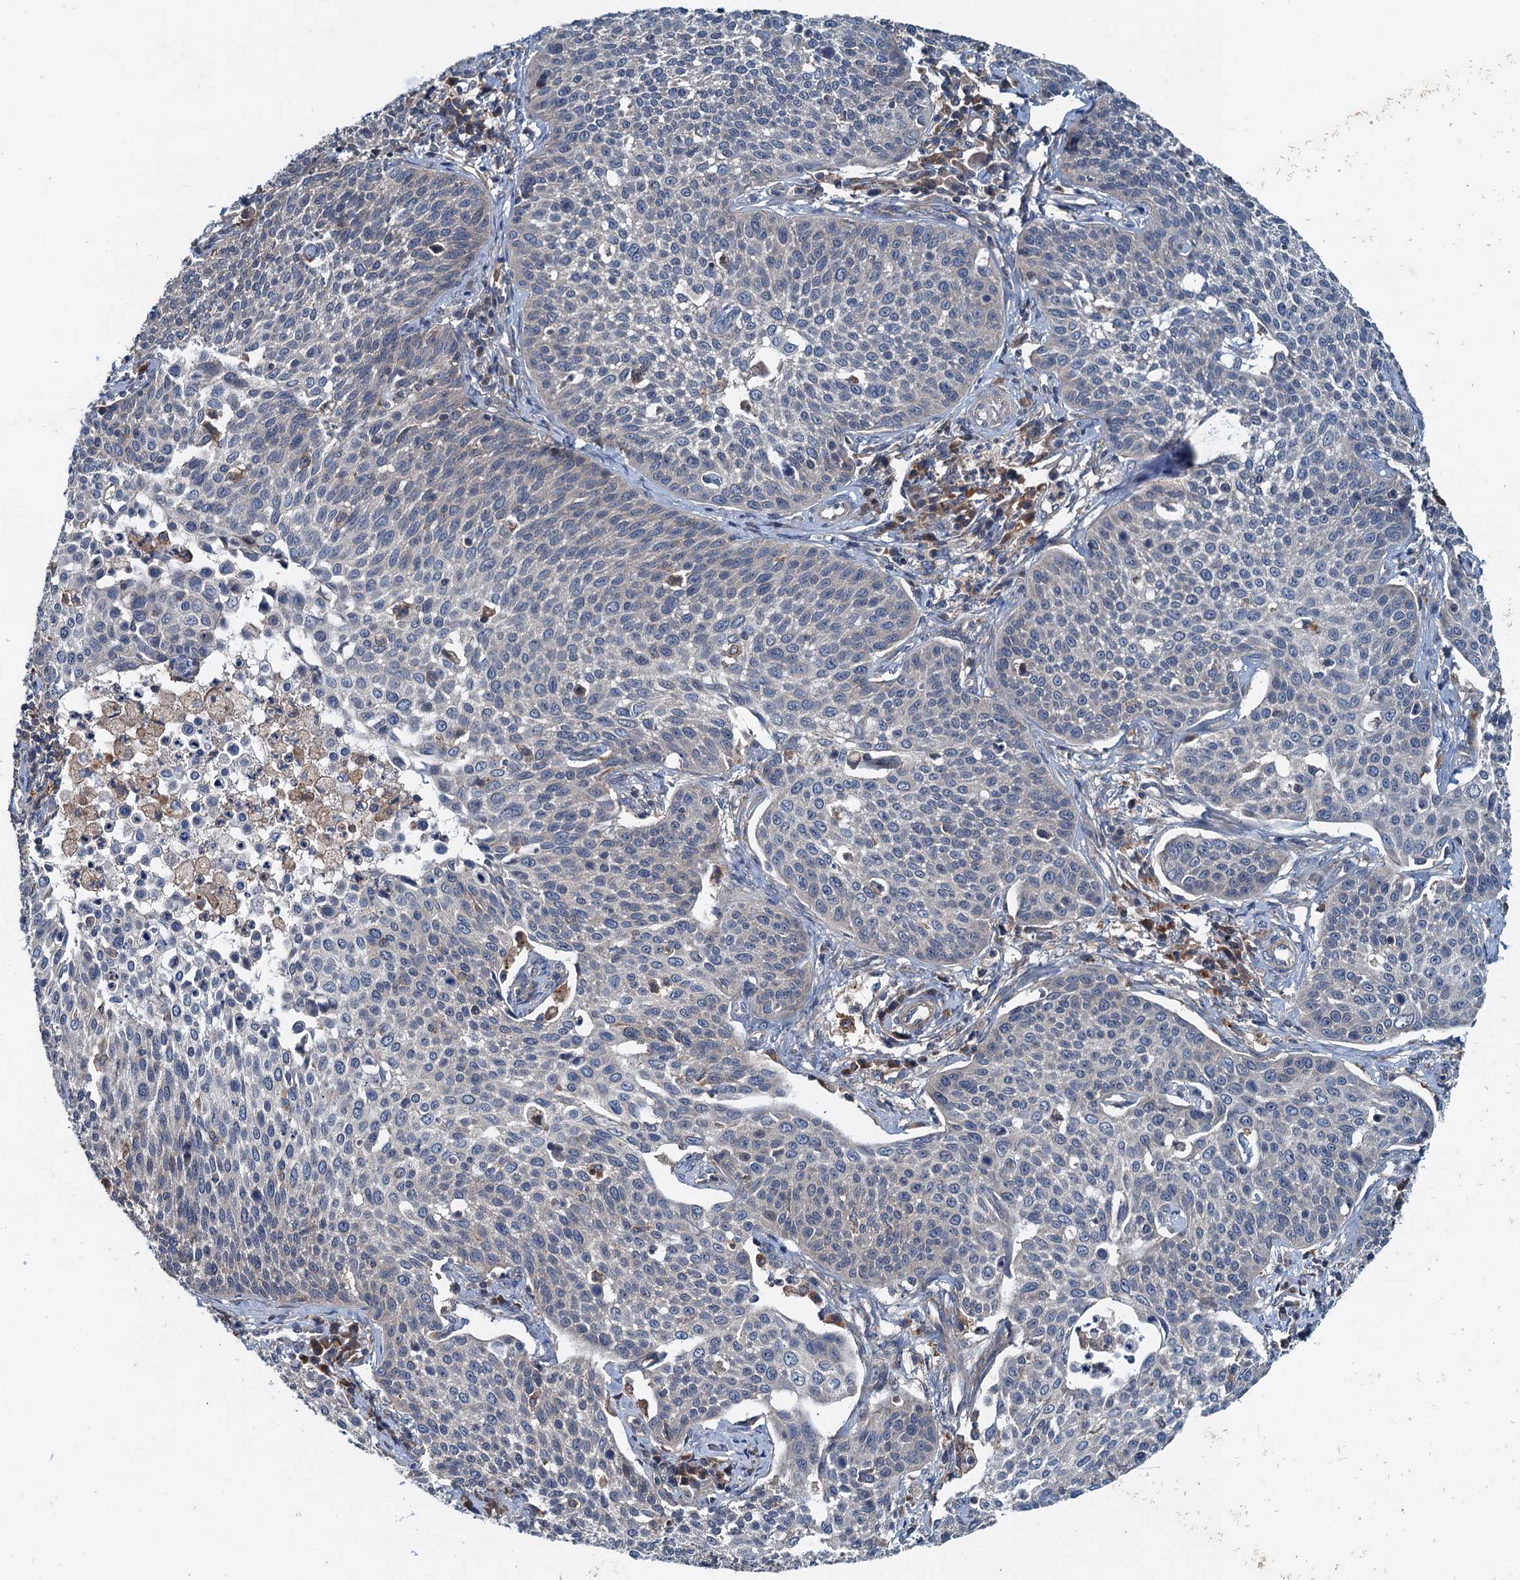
{"staining": {"intensity": "negative", "quantity": "none", "location": "none"}, "tissue": "cervical cancer", "cell_type": "Tumor cells", "image_type": "cancer", "snomed": [{"axis": "morphology", "description": "Squamous cell carcinoma, NOS"}, {"axis": "topography", "description": "Cervix"}], "caption": "DAB (3,3'-diaminobenzidine) immunohistochemical staining of cervical cancer shows no significant staining in tumor cells.", "gene": "EFL1", "patient": {"sex": "female", "age": 34}}